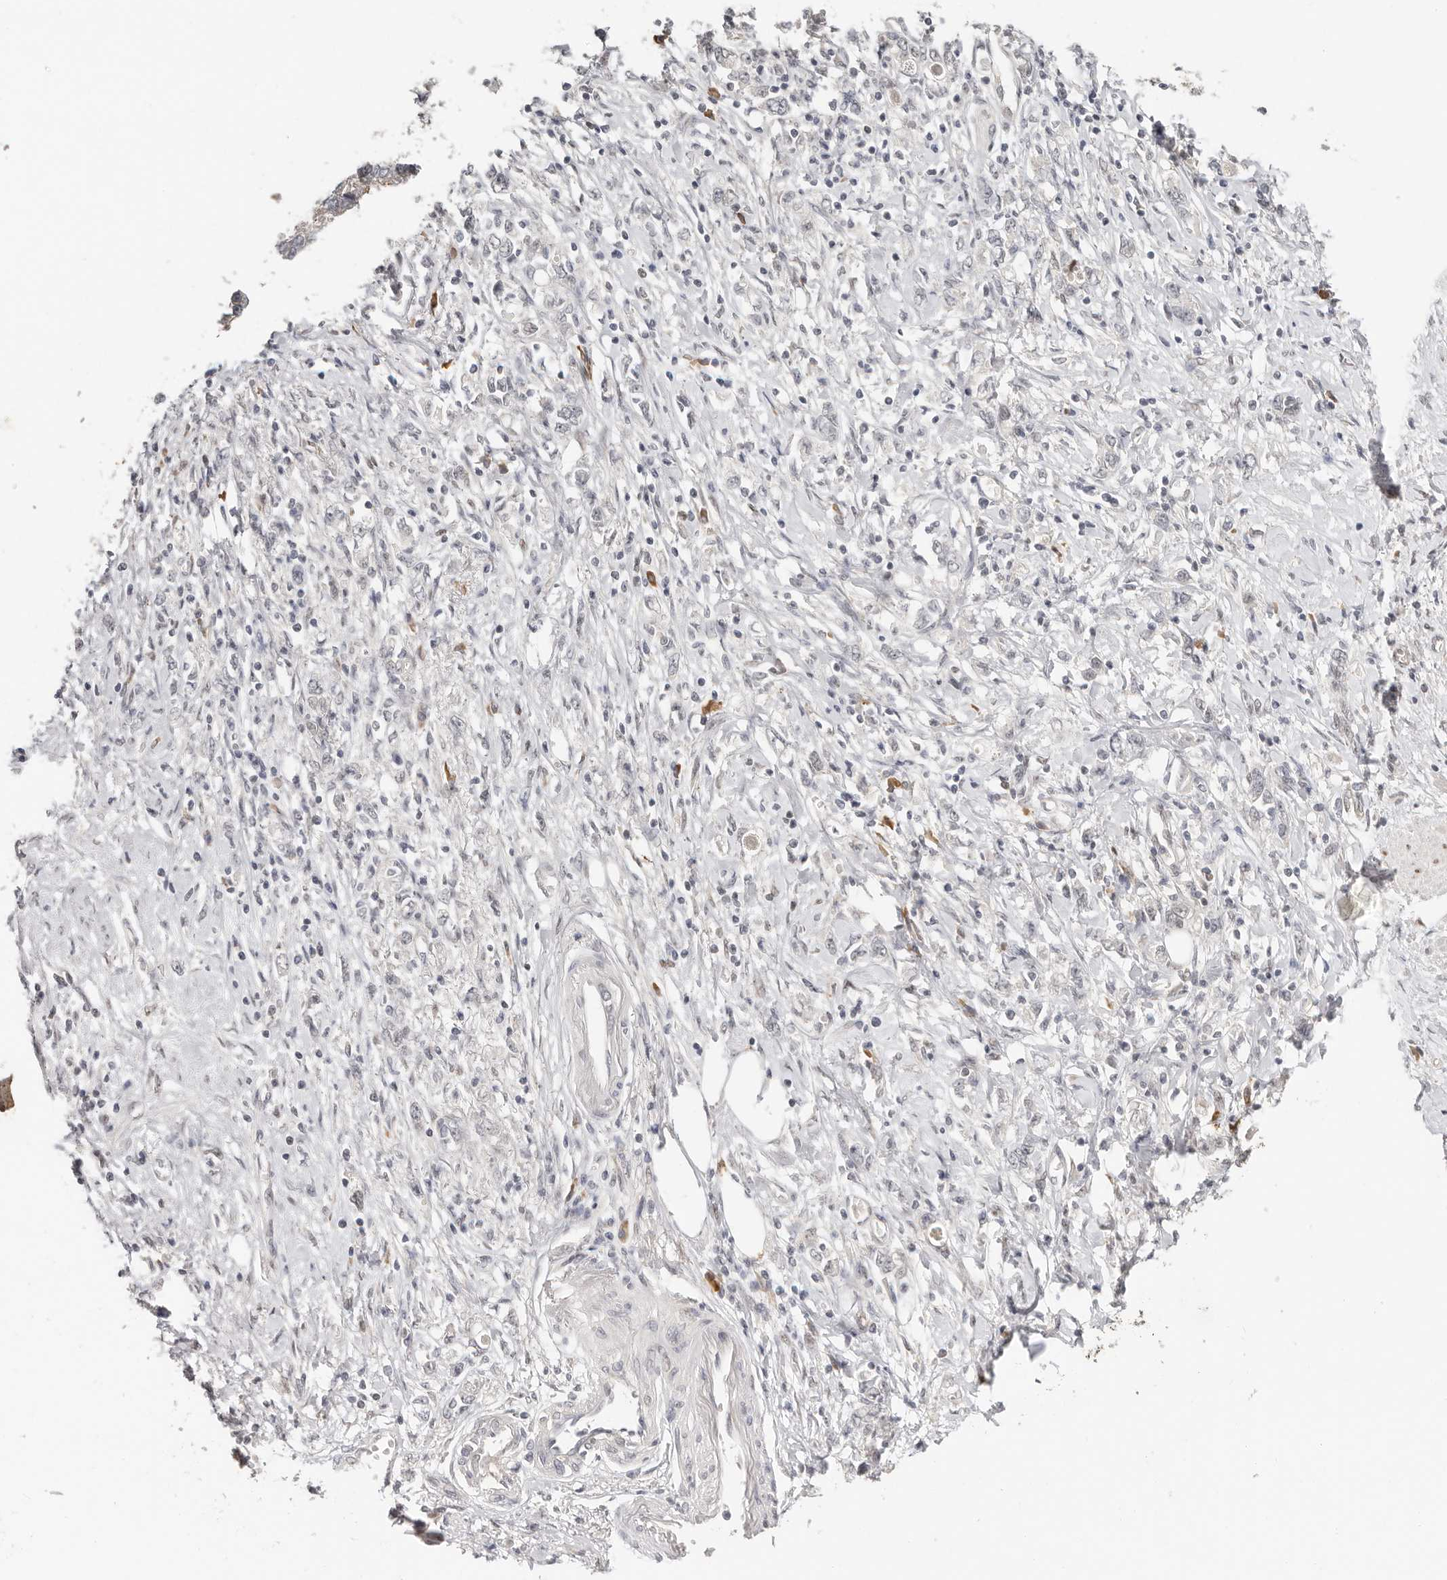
{"staining": {"intensity": "negative", "quantity": "none", "location": "none"}, "tissue": "stomach cancer", "cell_type": "Tumor cells", "image_type": "cancer", "snomed": [{"axis": "morphology", "description": "Adenocarcinoma, NOS"}, {"axis": "topography", "description": "Stomach"}], "caption": "Photomicrograph shows no significant protein expression in tumor cells of stomach adenocarcinoma. Nuclei are stained in blue.", "gene": "LARP7", "patient": {"sex": "female", "age": 76}}